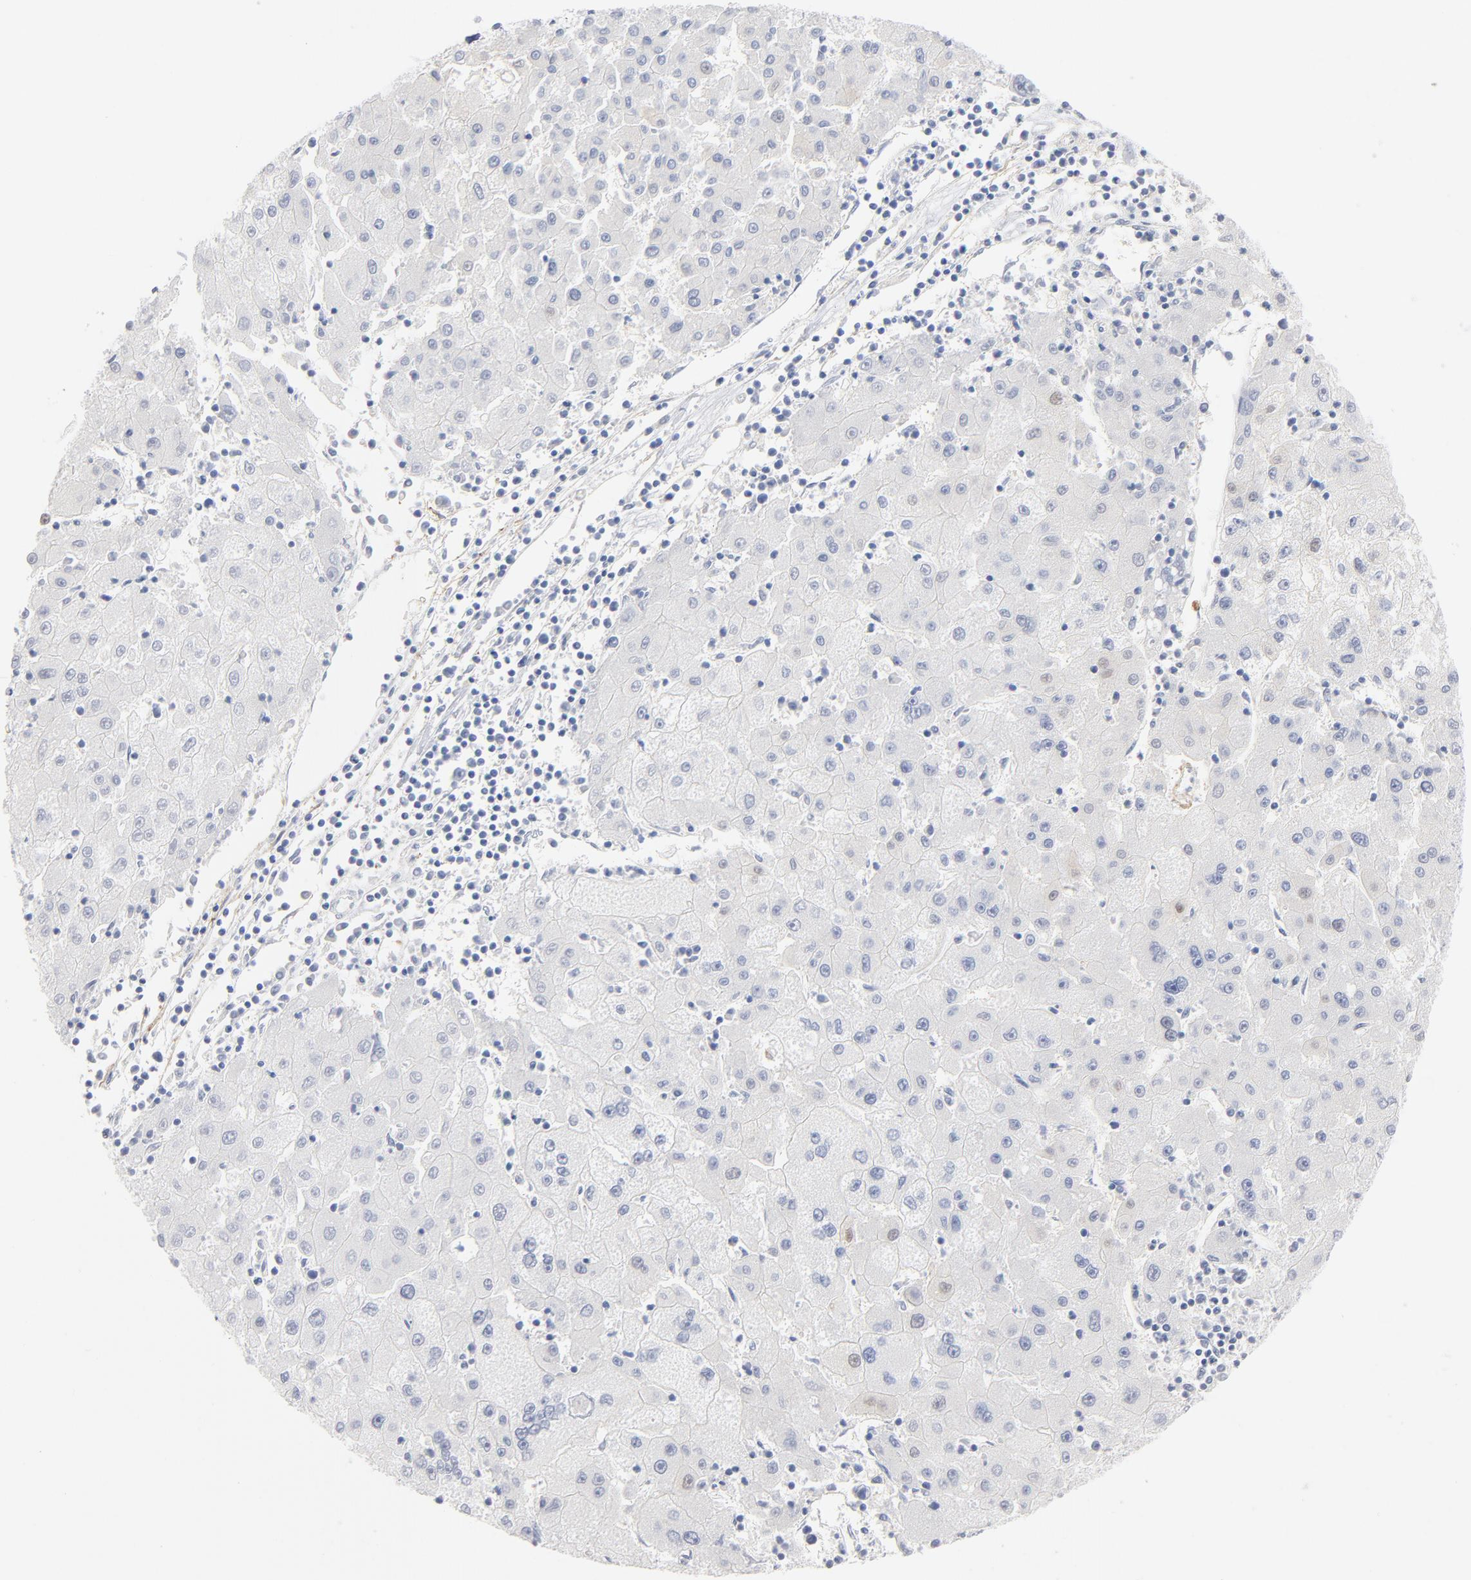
{"staining": {"intensity": "negative", "quantity": "none", "location": "none"}, "tissue": "liver cancer", "cell_type": "Tumor cells", "image_type": "cancer", "snomed": [{"axis": "morphology", "description": "Carcinoma, Hepatocellular, NOS"}, {"axis": "topography", "description": "Liver"}], "caption": "High magnification brightfield microscopy of hepatocellular carcinoma (liver) stained with DAB (3,3'-diaminobenzidine) (brown) and counterstained with hematoxylin (blue): tumor cells show no significant positivity.", "gene": "AGTR1", "patient": {"sex": "male", "age": 72}}